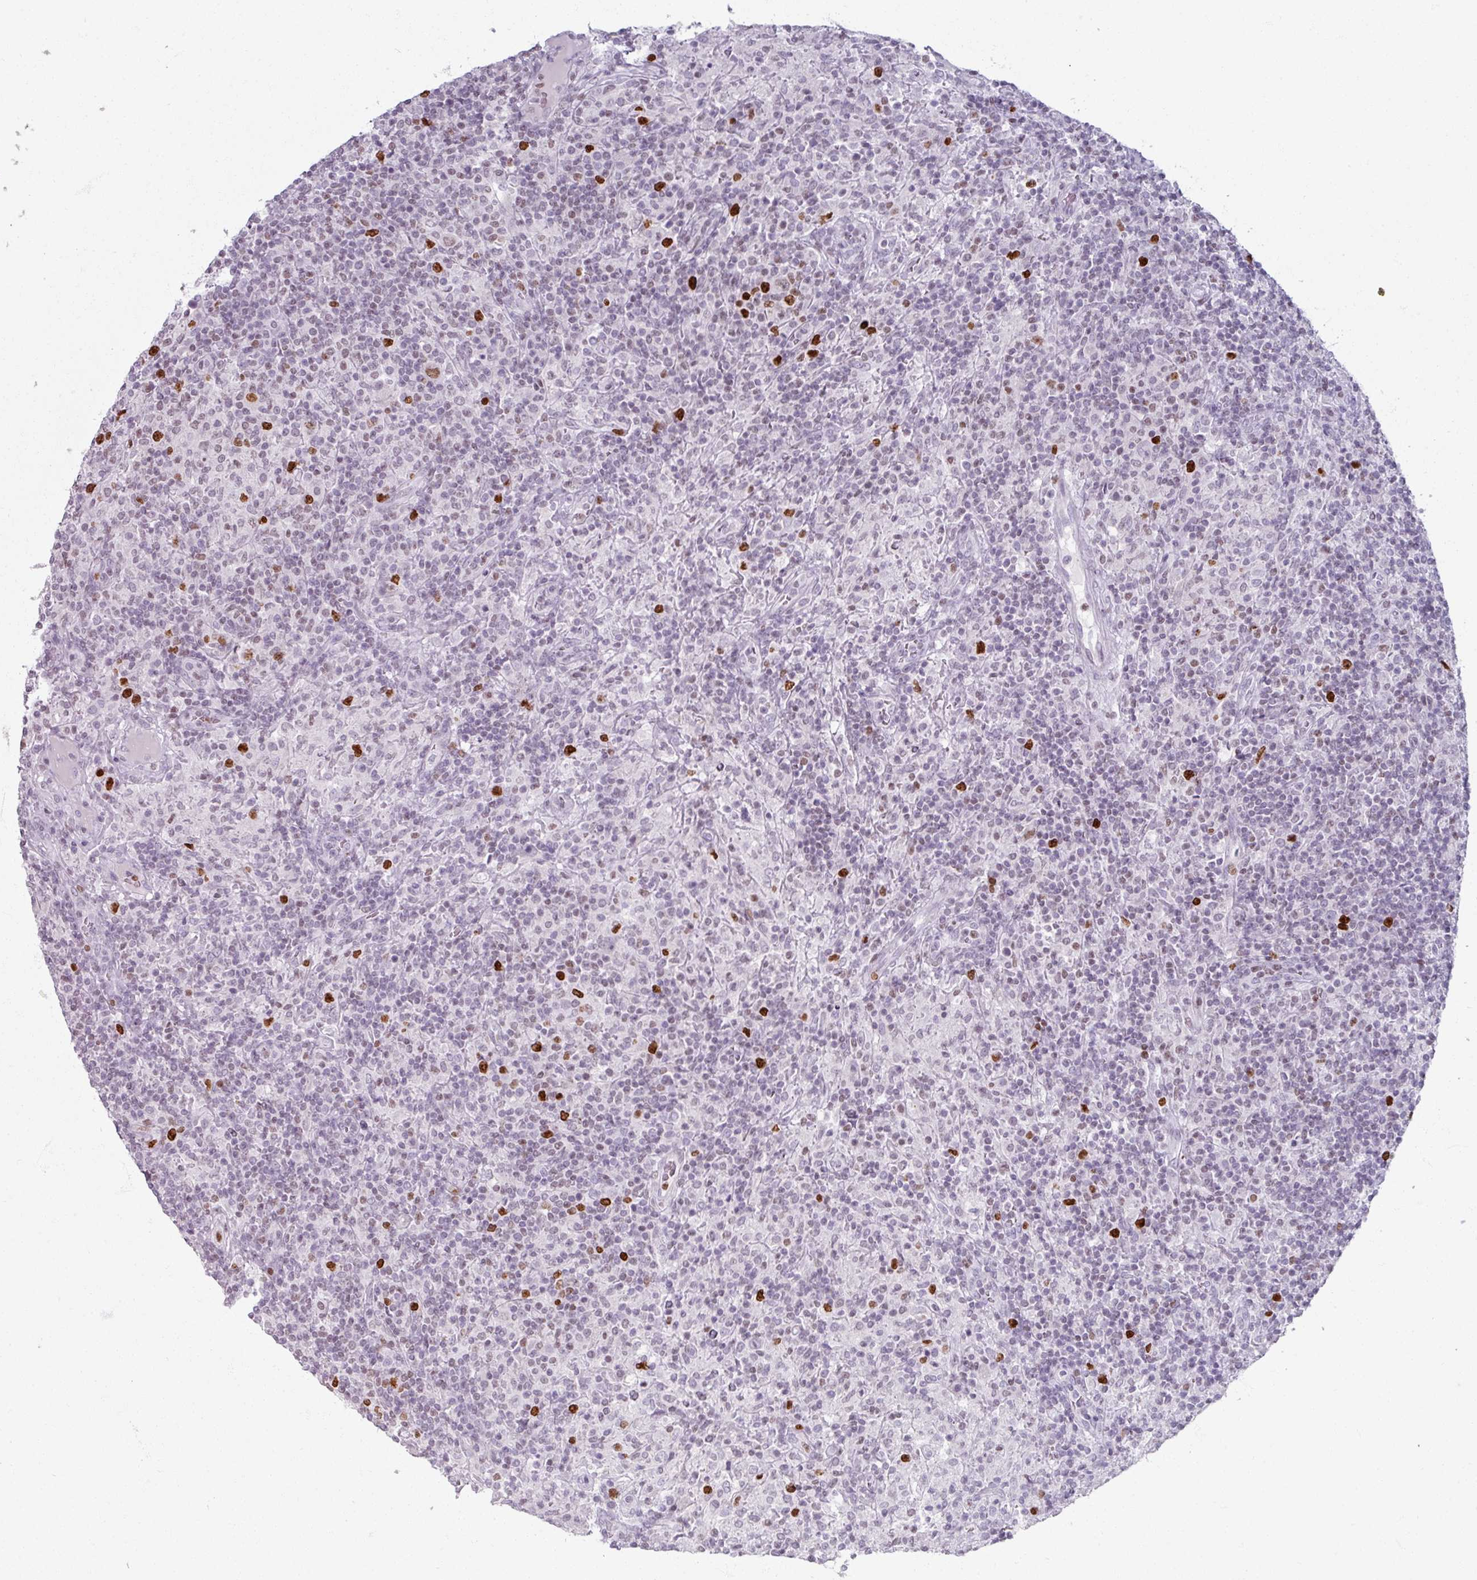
{"staining": {"intensity": "moderate", "quantity": "25%-75%", "location": "nuclear"}, "tissue": "lymphoma", "cell_type": "Tumor cells", "image_type": "cancer", "snomed": [{"axis": "morphology", "description": "Hodgkin's disease, NOS"}, {"axis": "topography", "description": "Lymph node"}], "caption": "Lymphoma tissue exhibits moderate nuclear expression in about 25%-75% of tumor cells, visualized by immunohistochemistry.", "gene": "ATAD2", "patient": {"sex": "male", "age": 70}}